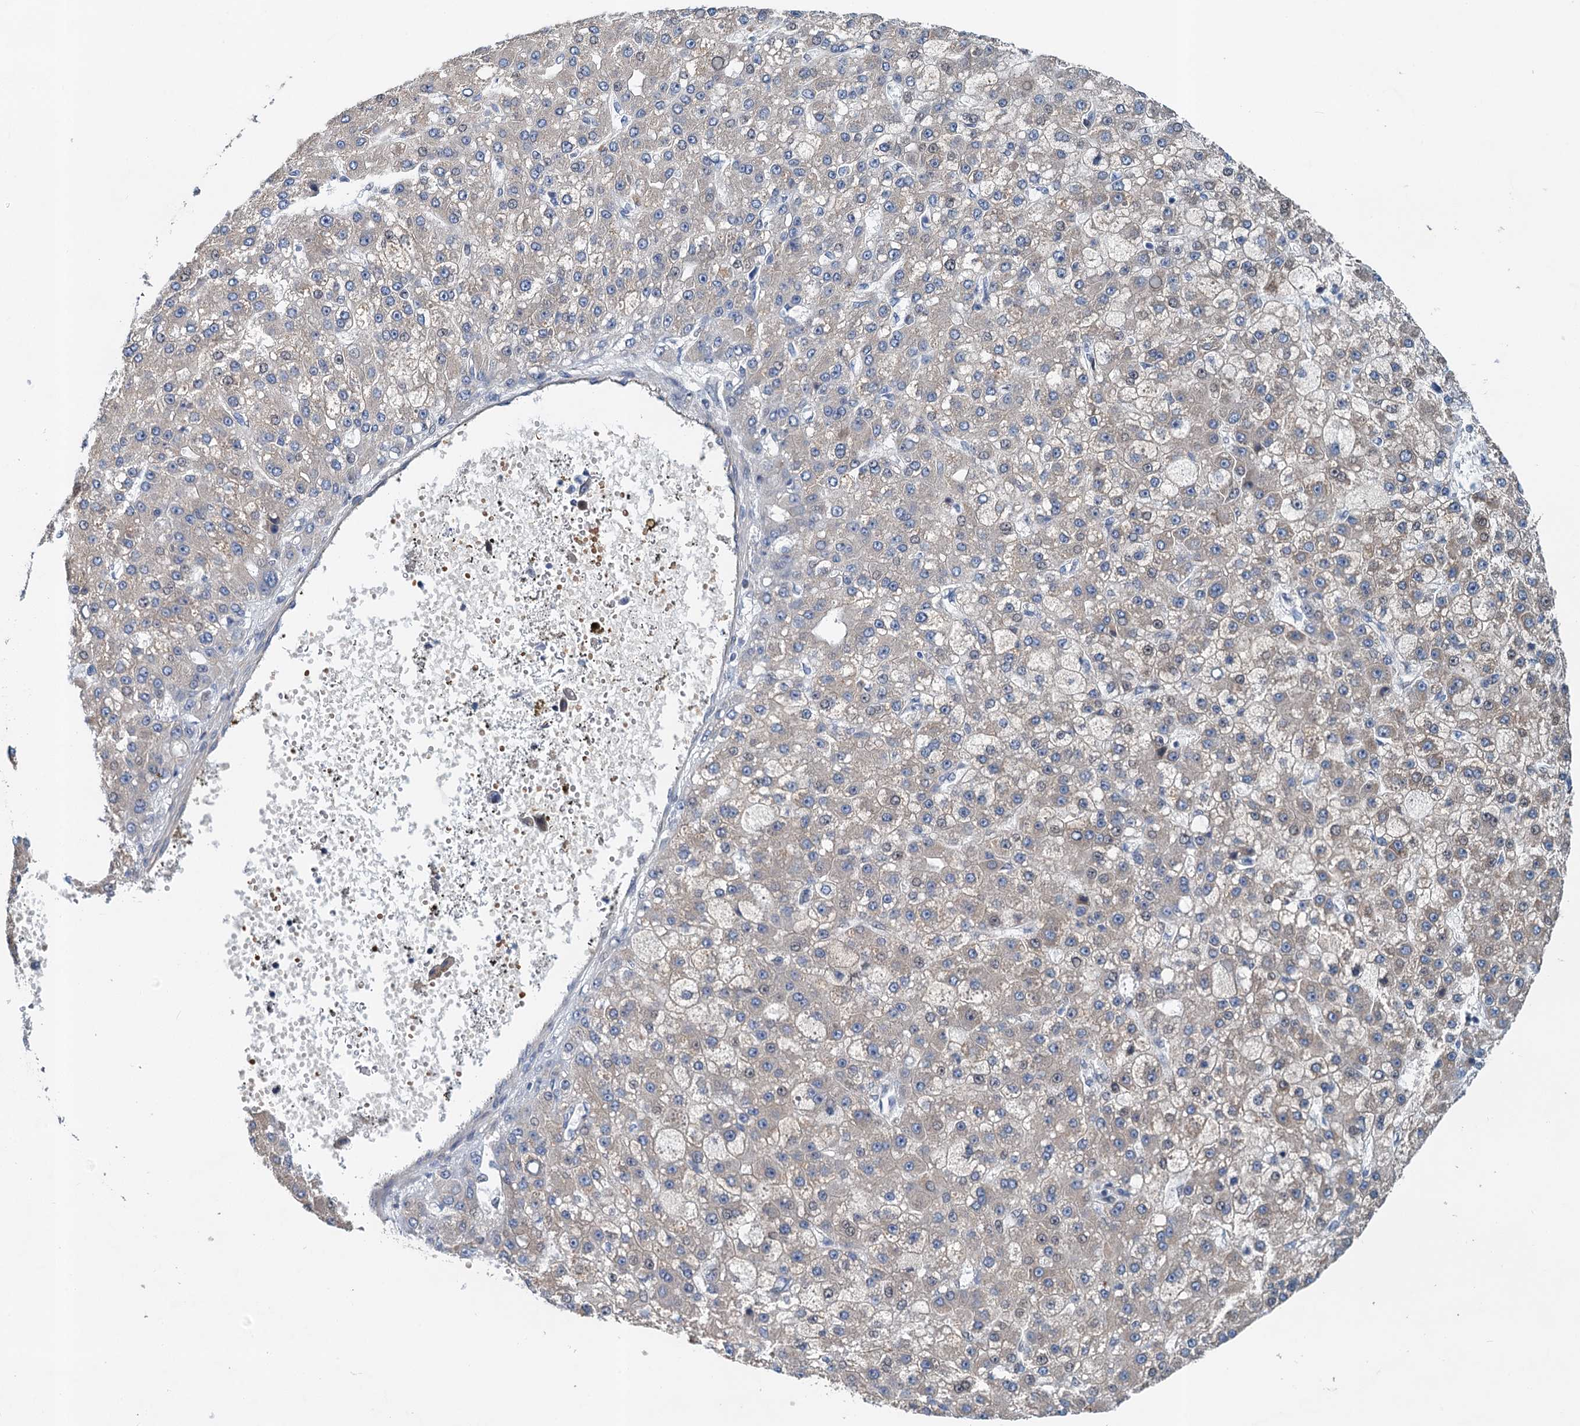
{"staining": {"intensity": "weak", "quantity": "25%-75%", "location": "cytoplasmic/membranous"}, "tissue": "liver cancer", "cell_type": "Tumor cells", "image_type": "cancer", "snomed": [{"axis": "morphology", "description": "Carcinoma, Hepatocellular, NOS"}, {"axis": "topography", "description": "Liver"}], "caption": "High-magnification brightfield microscopy of liver hepatocellular carcinoma stained with DAB (3,3'-diaminobenzidine) (brown) and counterstained with hematoxylin (blue). tumor cells exhibit weak cytoplasmic/membranous positivity is identified in about25%-75% of cells. The staining was performed using DAB, with brown indicating positive protein expression. Nuclei are stained blue with hematoxylin.", "gene": "NBEA", "patient": {"sex": "male", "age": 67}}